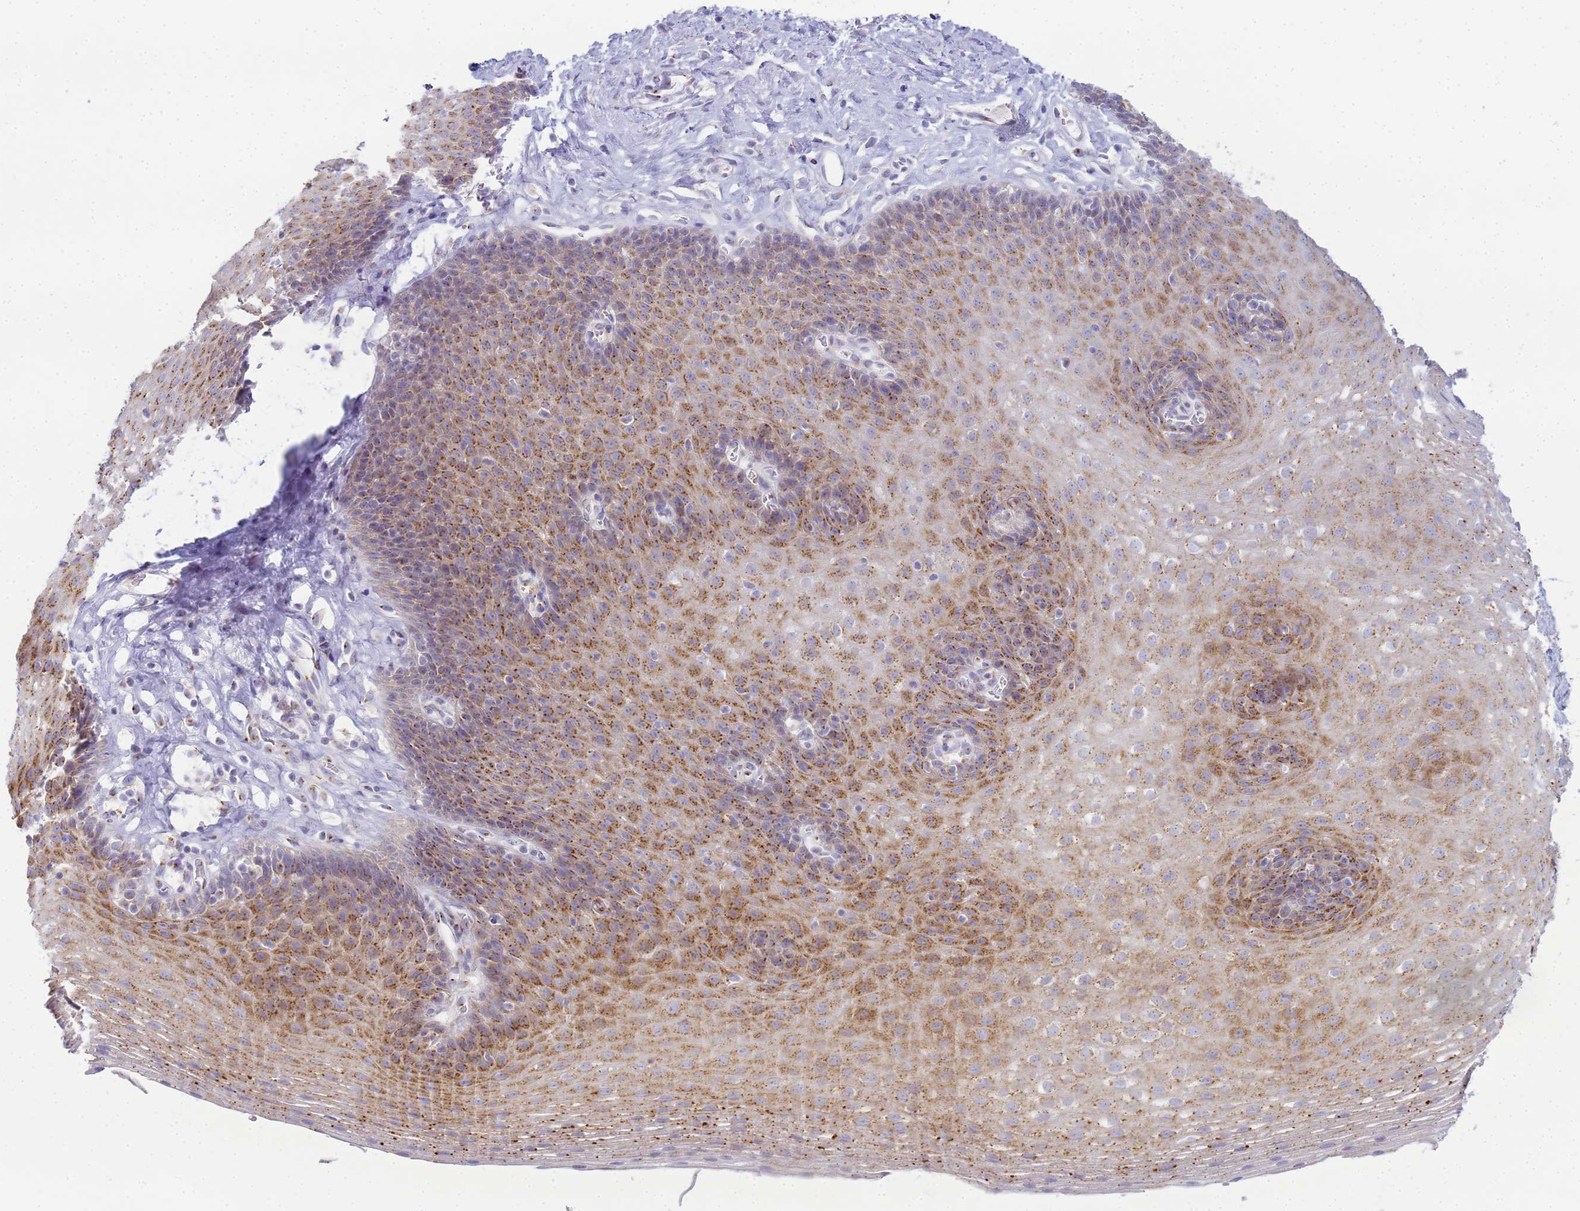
{"staining": {"intensity": "moderate", "quantity": "25%-75%", "location": "cytoplasmic/membranous"}, "tissue": "esophagus", "cell_type": "Squamous epithelial cells", "image_type": "normal", "snomed": [{"axis": "morphology", "description": "Normal tissue, NOS"}, {"axis": "topography", "description": "Esophagus"}], "caption": "Immunohistochemical staining of unremarkable esophagus demonstrates 25%-75% levels of moderate cytoplasmic/membranous protein staining in about 25%-75% of squamous epithelial cells.", "gene": "CR1", "patient": {"sex": "female", "age": 66}}